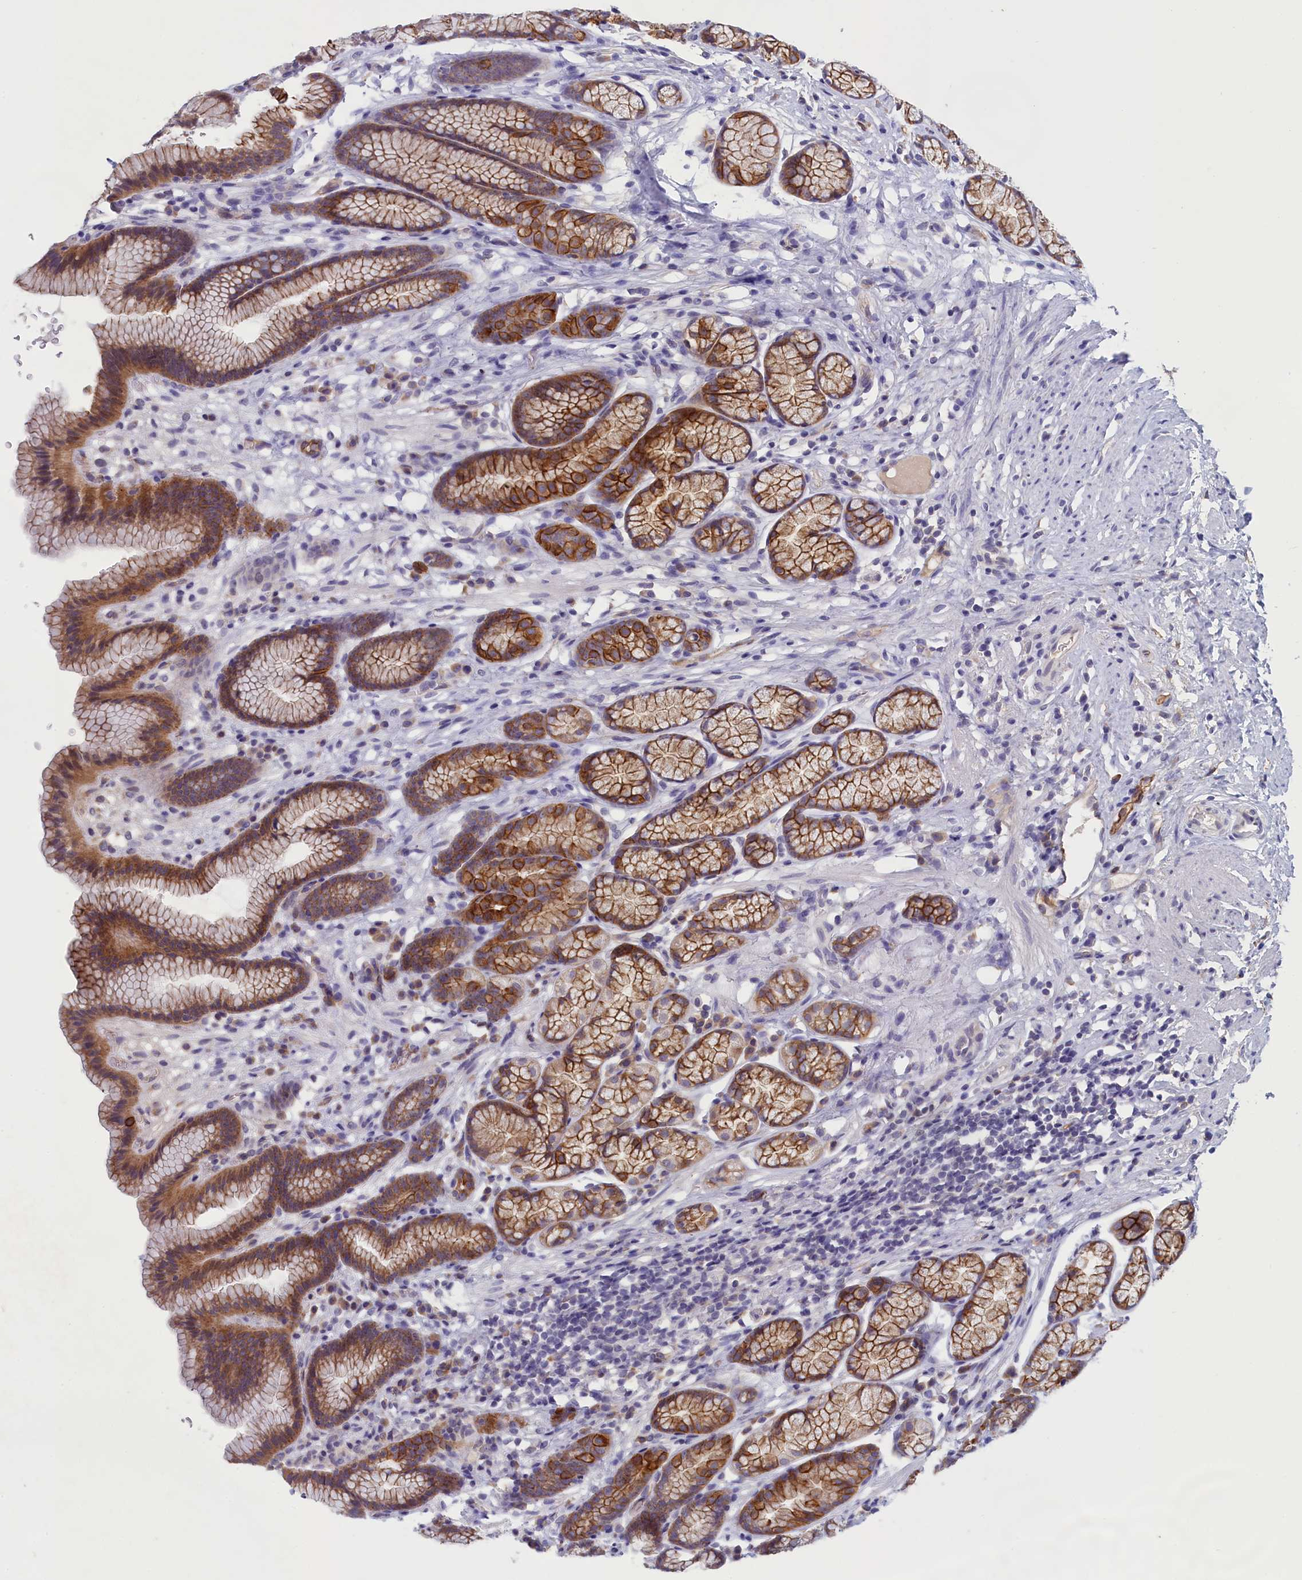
{"staining": {"intensity": "strong", "quantity": "25%-75%", "location": "cytoplasmic/membranous"}, "tissue": "stomach", "cell_type": "Glandular cells", "image_type": "normal", "snomed": [{"axis": "morphology", "description": "Normal tissue, NOS"}, {"axis": "topography", "description": "Stomach"}], "caption": "Protein analysis of benign stomach demonstrates strong cytoplasmic/membranous positivity in about 25%-75% of glandular cells.", "gene": "COL19A1", "patient": {"sex": "male", "age": 42}}